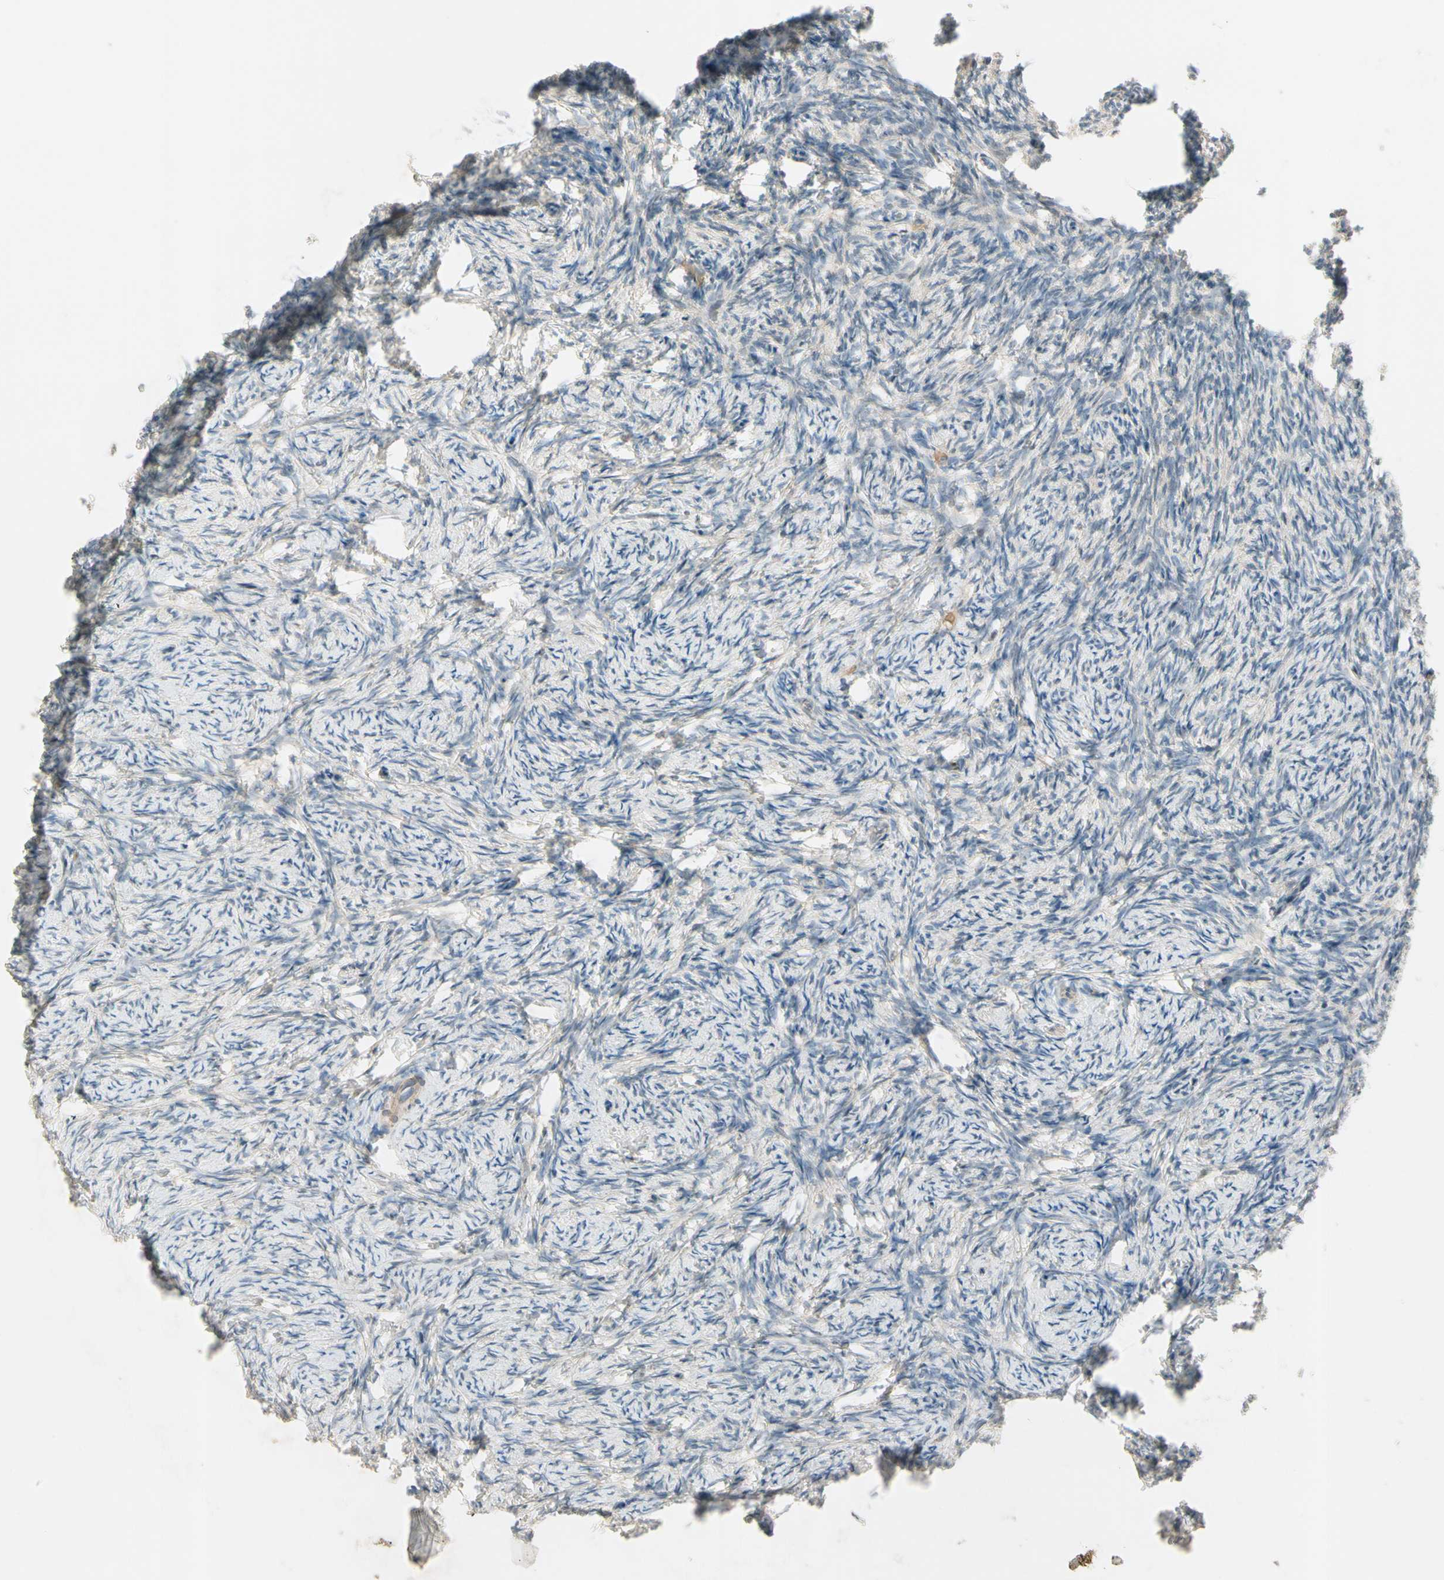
{"staining": {"intensity": "negative", "quantity": "none", "location": "none"}, "tissue": "ovary", "cell_type": "Follicle cells", "image_type": "normal", "snomed": [{"axis": "morphology", "description": "Normal tissue, NOS"}, {"axis": "topography", "description": "Ovary"}], "caption": "There is no significant staining in follicle cells of ovary. (DAB (3,3'-diaminobenzidine) IHC with hematoxylin counter stain).", "gene": "PPP3CB", "patient": {"sex": "female", "age": 60}}